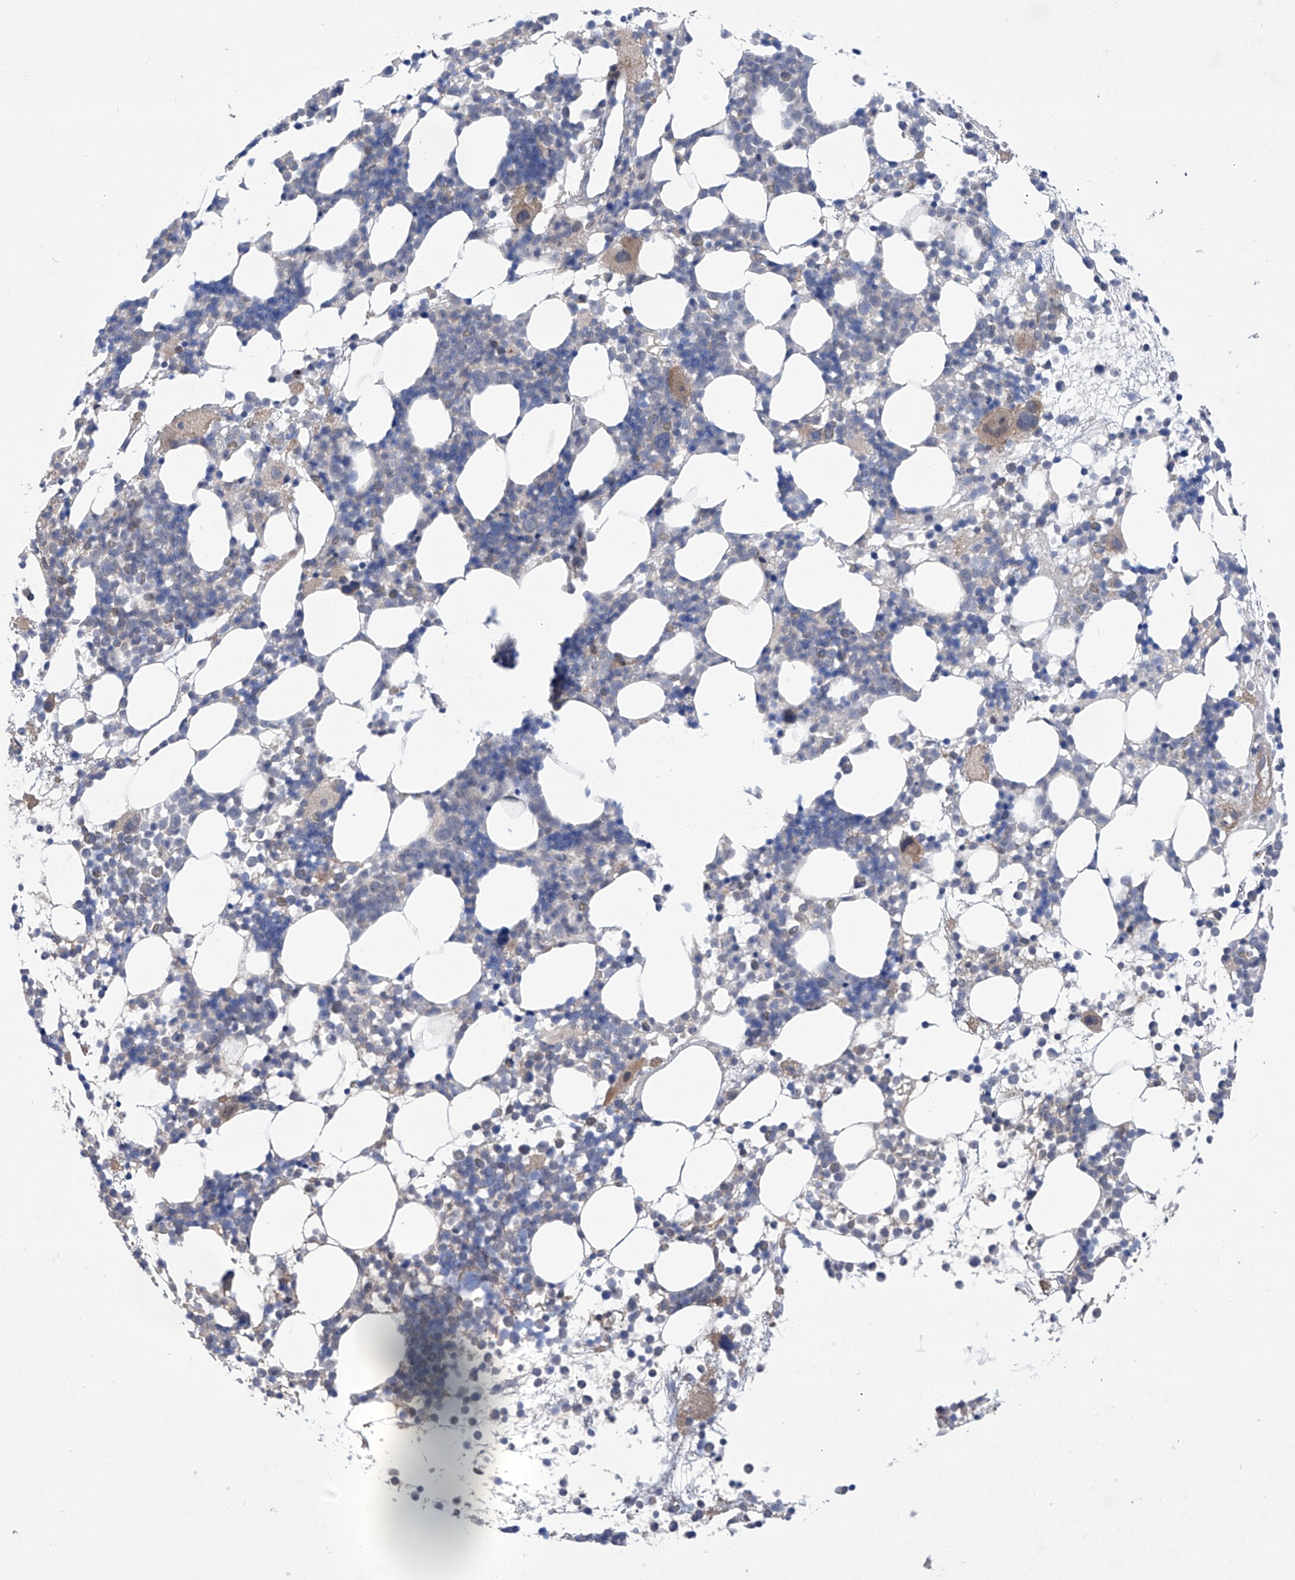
{"staining": {"intensity": "moderate", "quantity": "<25%", "location": "cytoplasmic/membranous"}, "tissue": "bone marrow", "cell_type": "Hematopoietic cells", "image_type": "normal", "snomed": [{"axis": "morphology", "description": "Normal tissue, NOS"}, {"axis": "topography", "description": "Bone marrow"}], "caption": "An immunohistochemistry (IHC) micrograph of normal tissue is shown. Protein staining in brown shows moderate cytoplasmic/membranous positivity in bone marrow within hematopoietic cells.", "gene": "KIFC2", "patient": {"sex": "female", "age": 57}}